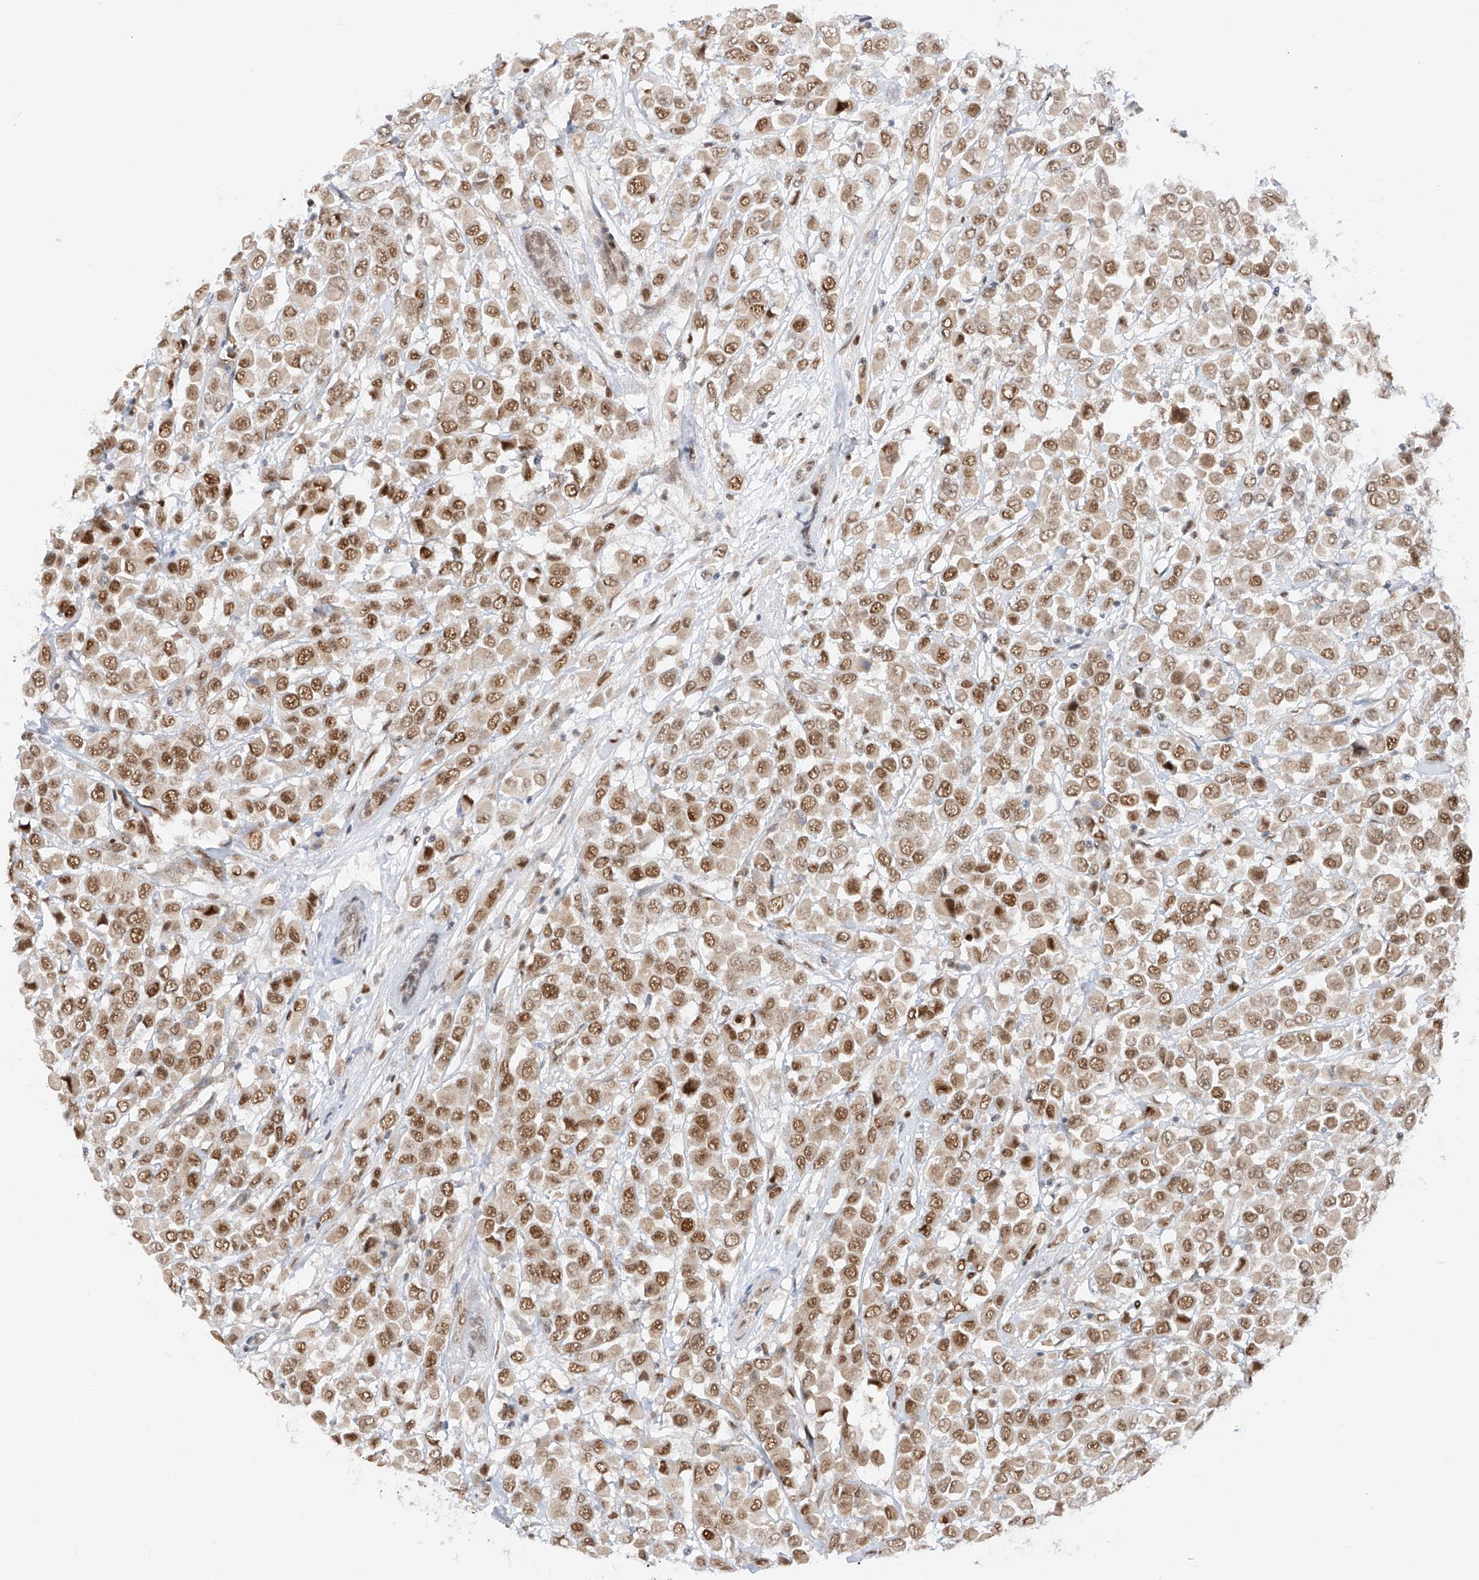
{"staining": {"intensity": "moderate", "quantity": ">75%", "location": "nuclear"}, "tissue": "breast cancer", "cell_type": "Tumor cells", "image_type": "cancer", "snomed": [{"axis": "morphology", "description": "Duct carcinoma"}, {"axis": "topography", "description": "Breast"}], "caption": "The photomicrograph reveals a brown stain indicating the presence of a protein in the nuclear of tumor cells in breast cancer.", "gene": "POGK", "patient": {"sex": "female", "age": 61}}